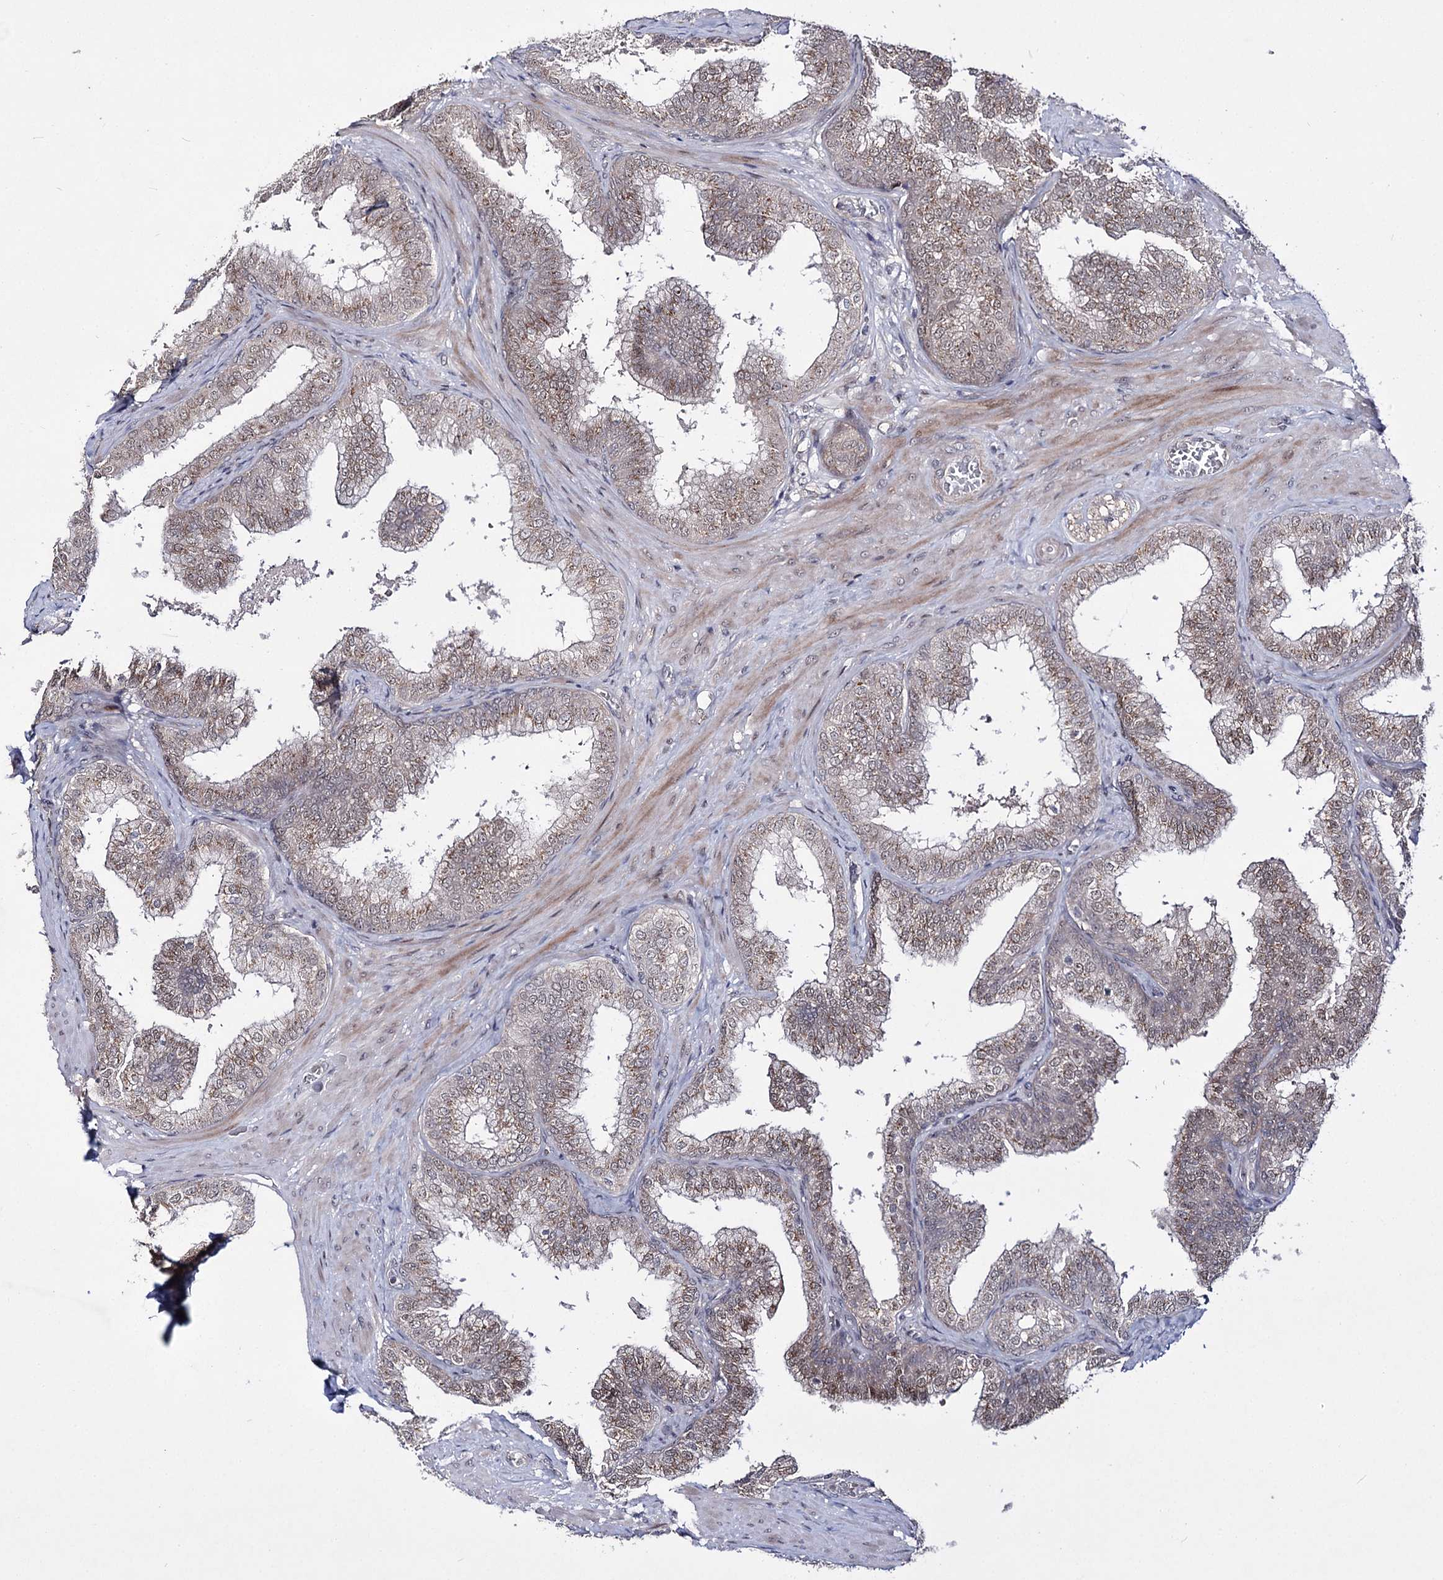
{"staining": {"intensity": "moderate", "quantity": "25%-75%", "location": "cytoplasmic/membranous"}, "tissue": "prostate", "cell_type": "Glandular cells", "image_type": "normal", "snomed": [{"axis": "morphology", "description": "Normal tissue, NOS"}, {"axis": "topography", "description": "Prostate"}], "caption": "Immunohistochemical staining of unremarkable prostate reveals medium levels of moderate cytoplasmic/membranous expression in about 25%-75% of glandular cells.", "gene": "HOXC11", "patient": {"sex": "male", "age": 60}}